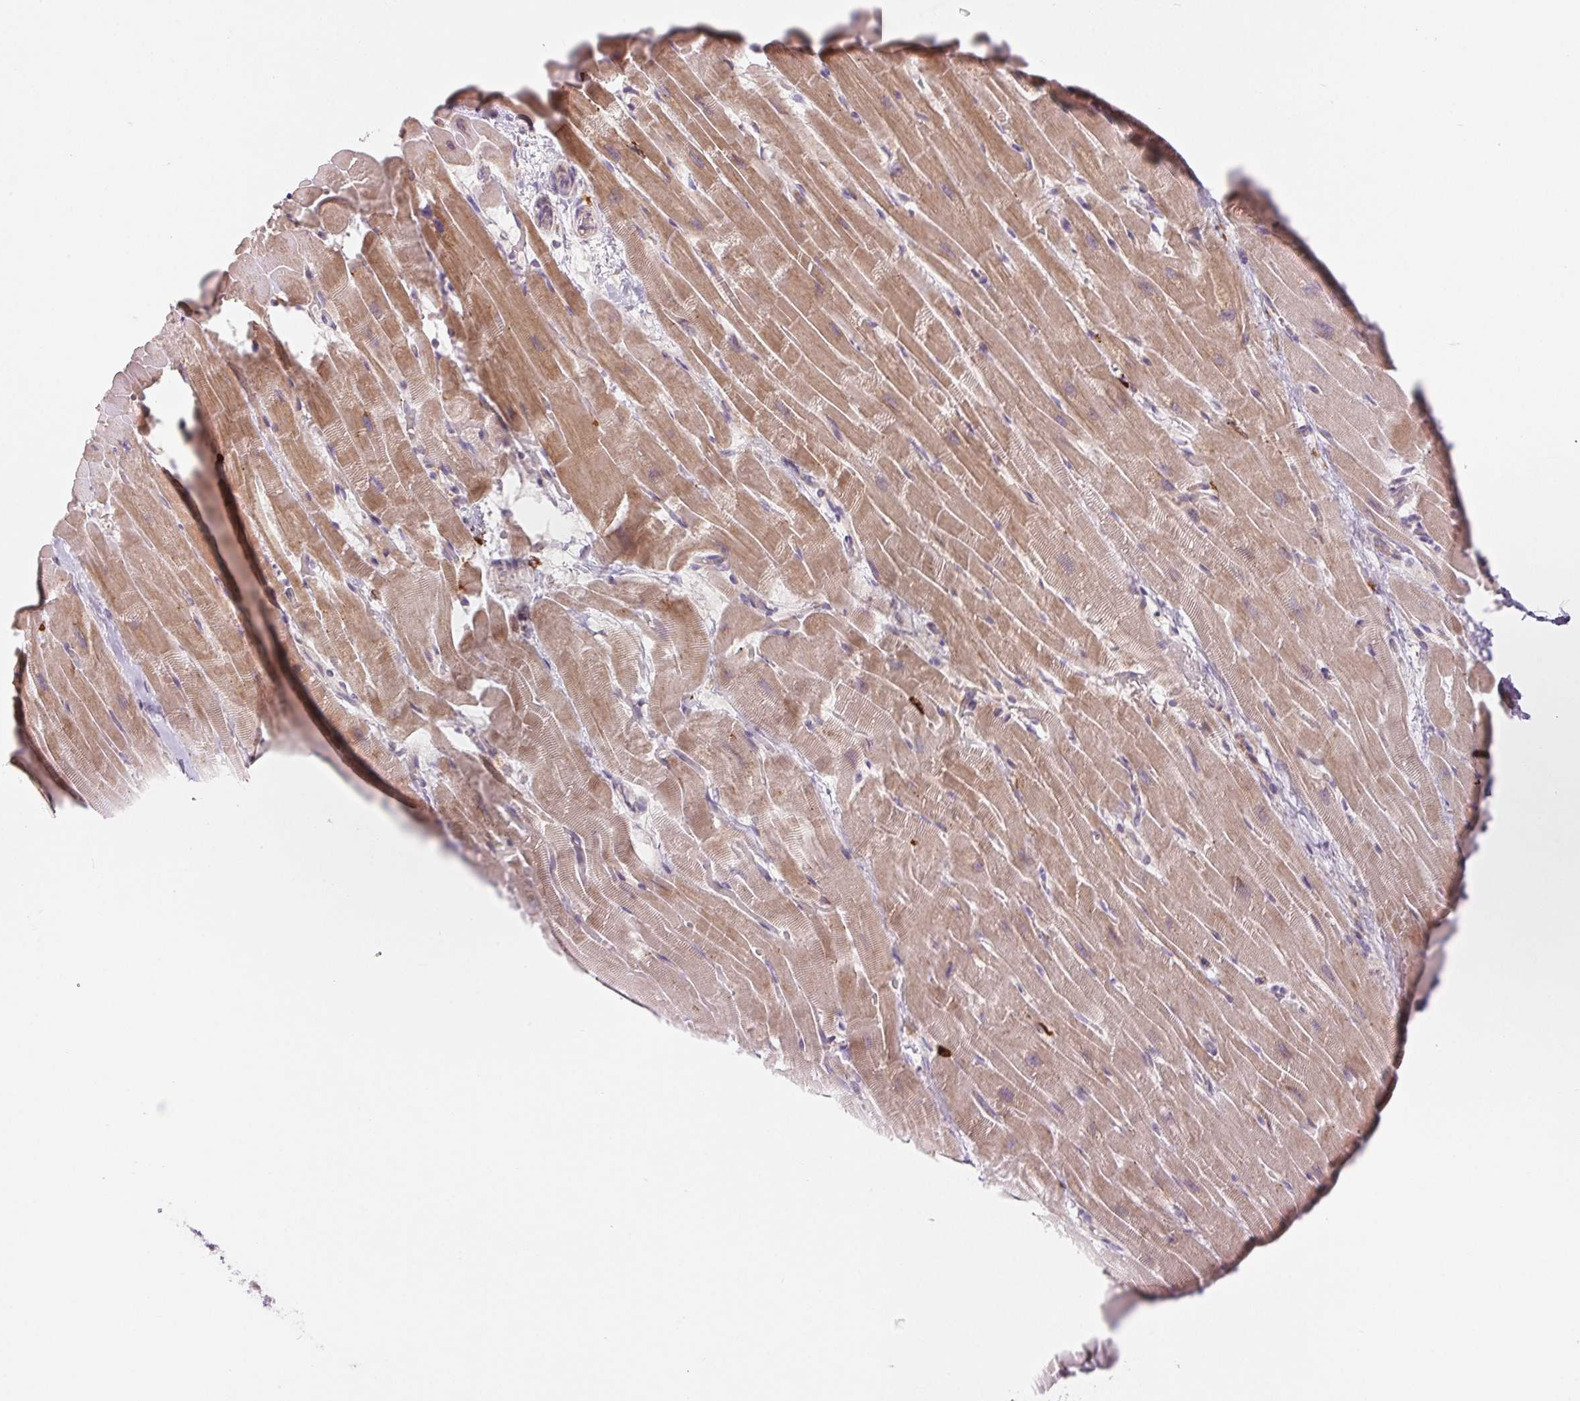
{"staining": {"intensity": "moderate", "quantity": ">75%", "location": "cytoplasmic/membranous"}, "tissue": "heart muscle", "cell_type": "Cardiomyocytes", "image_type": "normal", "snomed": [{"axis": "morphology", "description": "Normal tissue, NOS"}, {"axis": "topography", "description": "Heart"}], "caption": "A high-resolution histopathology image shows immunohistochemistry (IHC) staining of normal heart muscle, which exhibits moderate cytoplasmic/membranous staining in approximately >75% of cardiomyocytes.", "gene": "METTL17", "patient": {"sex": "male", "age": 37}}